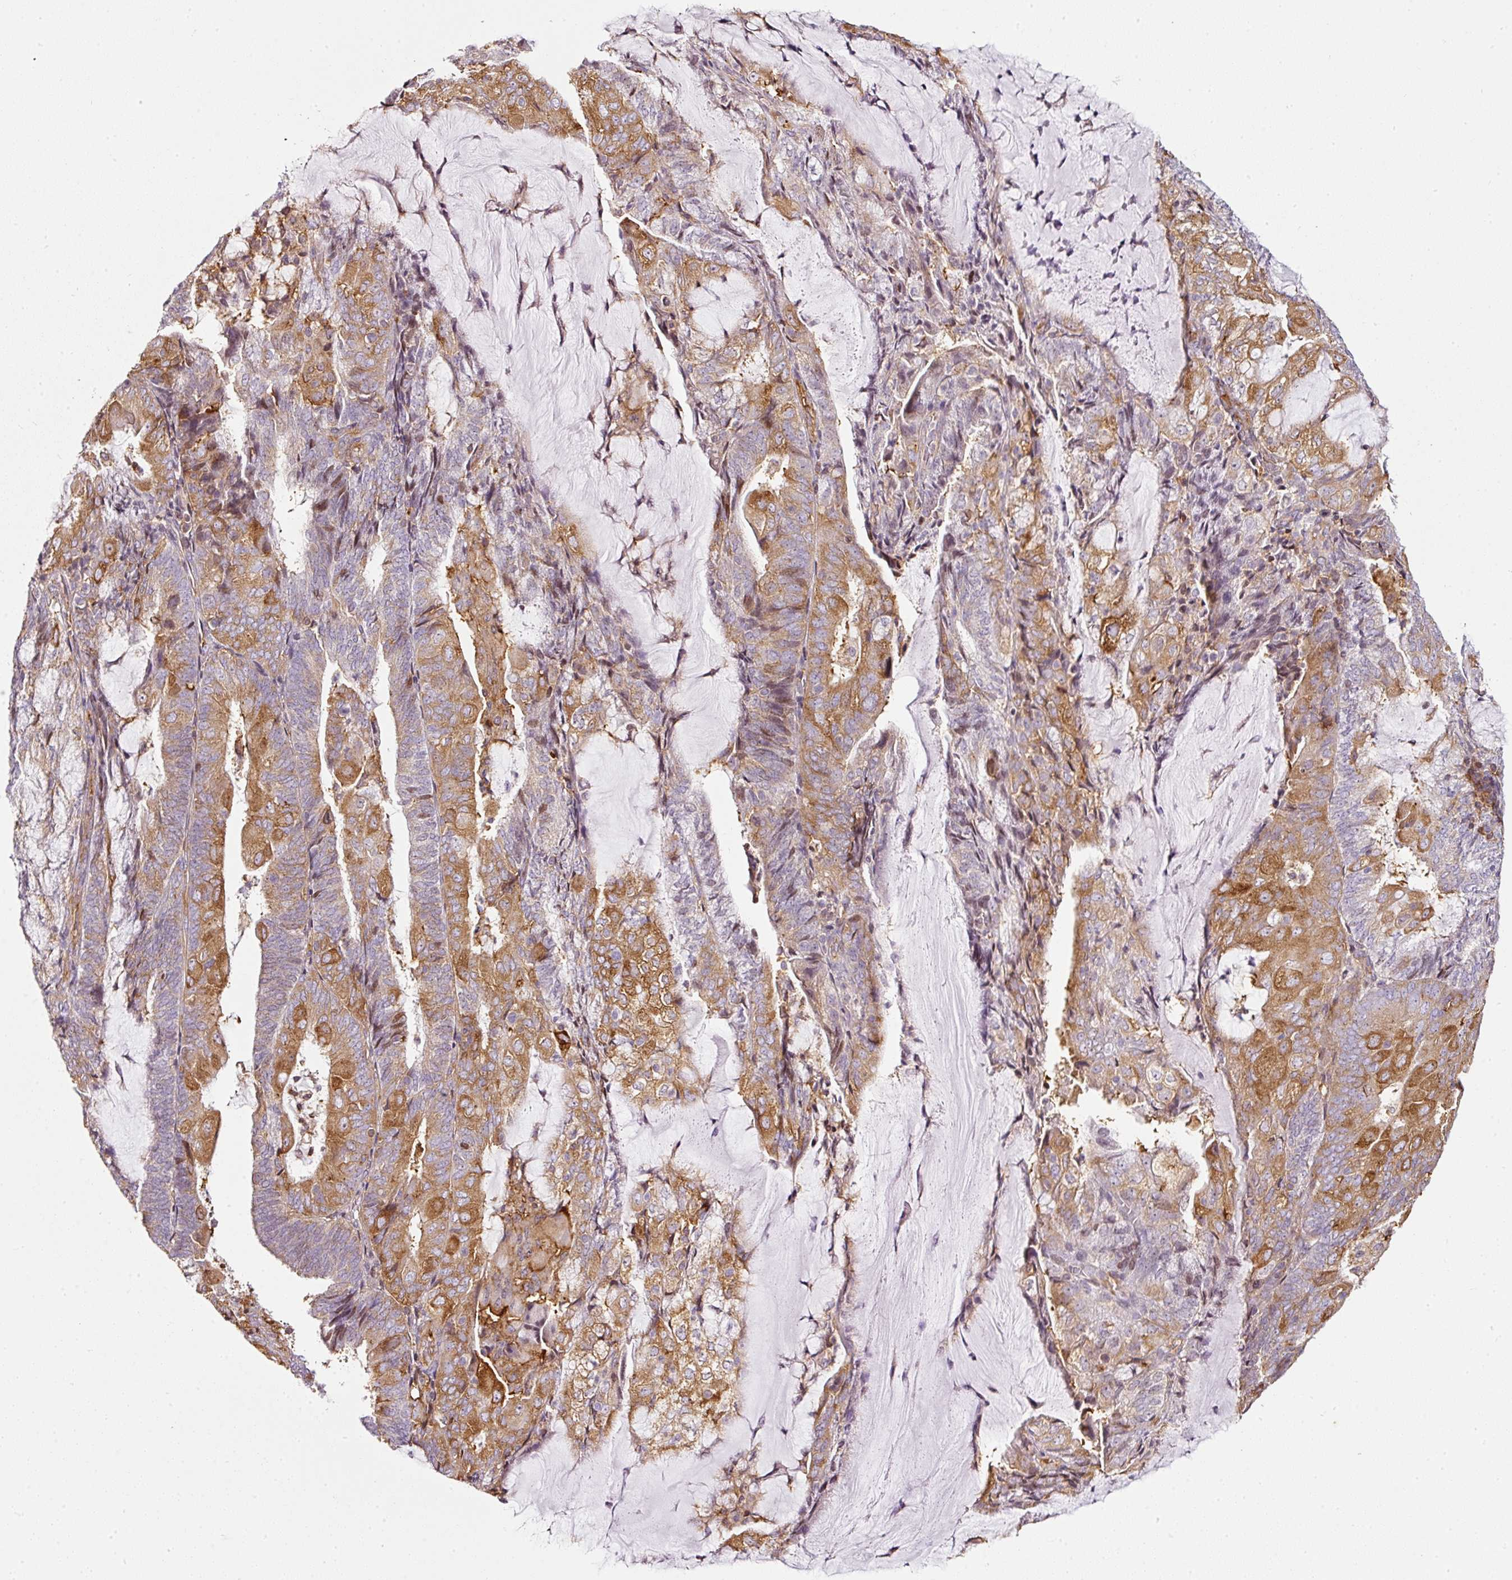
{"staining": {"intensity": "moderate", "quantity": "25%-75%", "location": "cytoplasmic/membranous"}, "tissue": "endometrial cancer", "cell_type": "Tumor cells", "image_type": "cancer", "snomed": [{"axis": "morphology", "description": "Adenocarcinoma, NOS"}, {"axis": "topography", "description": "Endometrium"}], "caption": "Endometrial cancer stained for a protein reveals moderate cytoplasmic/membranous positivity in tumor cells.", "gene": "SCNM1", "patient": {"sex": "female", "age": 81}}